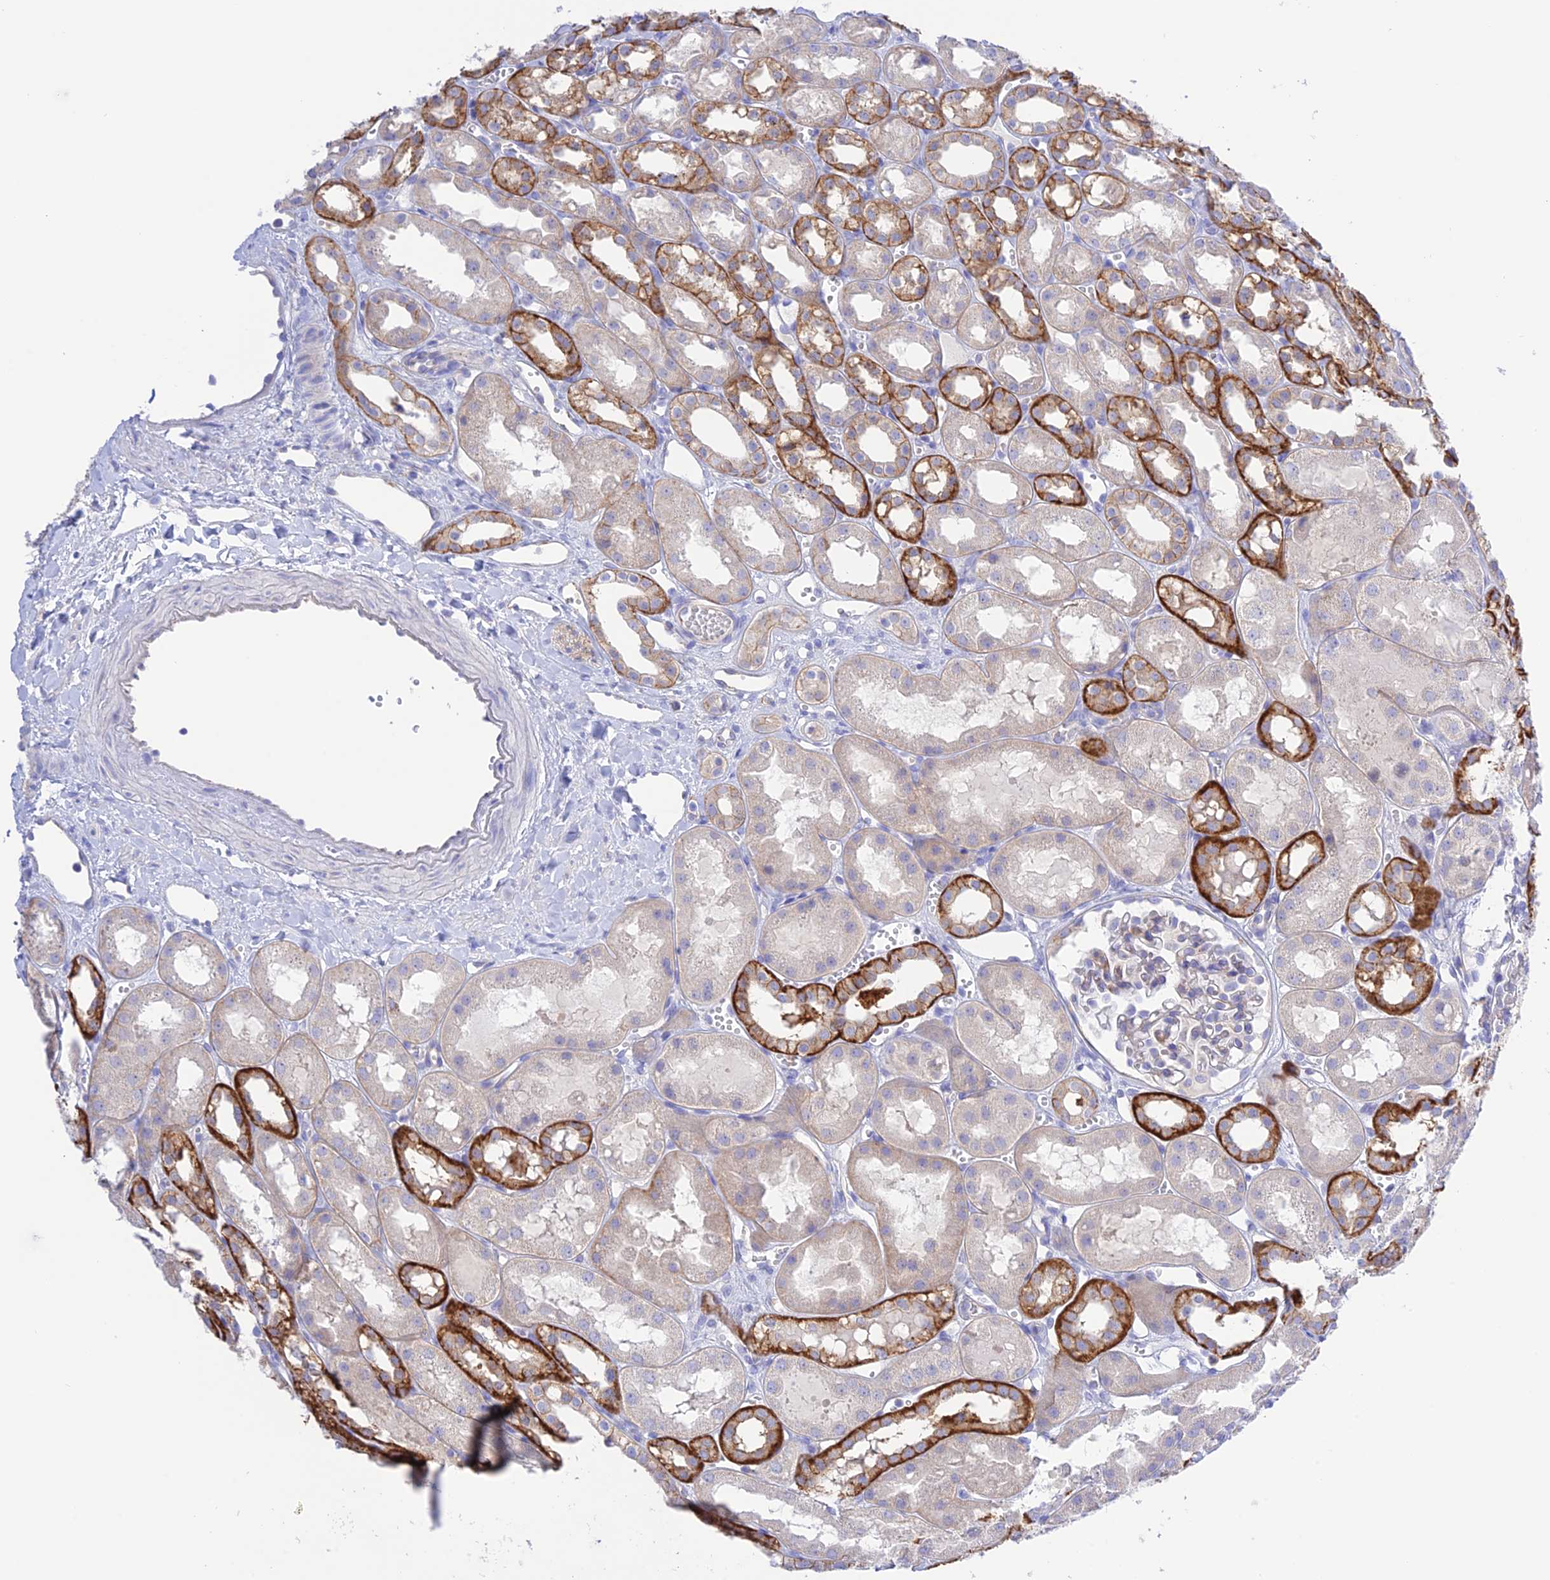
{"staining": {"intensity": "negative", "quantity": "none", "location": "none"}, "tissue": "kidney", "cell_type": "Cells in glomeruli", "image_type": "normal", "snomed": [{"axis": "morphology", "description": "Normal tissue, NOS"}, {"axis": "topography", "description": "Kidney"}], "caption": "Immunohistochemical staining of unremarkable kidney shows no significant expression in cells in glomeruli. (DAB (3,3'-diaminobenzidine) immunohistochemistry with hematoxylin counter stain).", "gene": "CHSY3", "patient": {"sex": "male", "age": 16}}